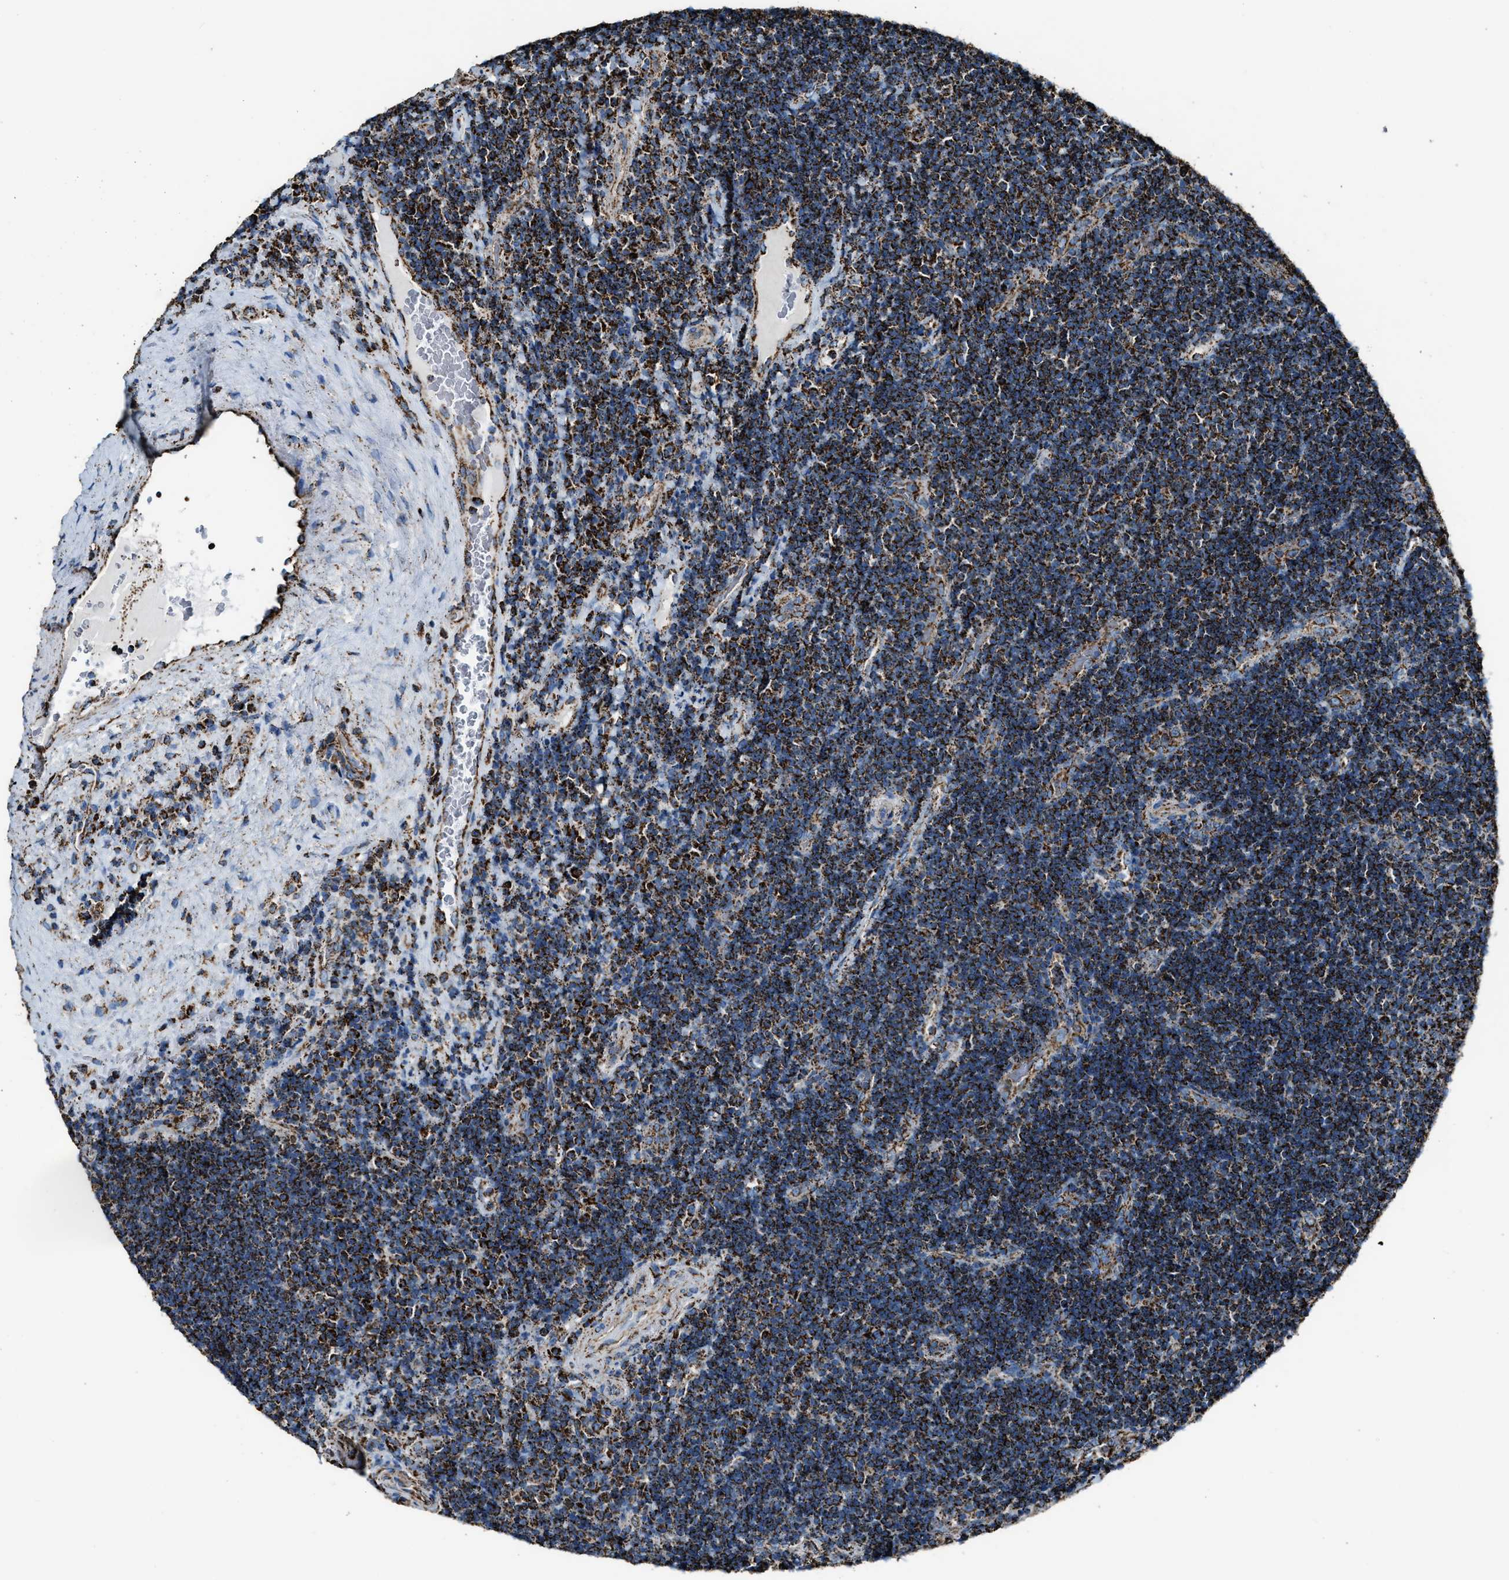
{"staining": {"intensity": "strong", "quantity": ">75%", "location": "cytoplasmic/membranous"}, "tissue": "lymphoma", "cell_type": "Tumor cells", "image_type": "cancer", "snomed": [{"axis": "morphology", "description": "Malignant lymphoma, non-Hodgkin's type, High grade"}, {"axis": "topography", "description": "Tonsil"}], "caption": "IHC (DAB (3,3'-diaminobenzidine)) staining of lymphoma exhibits strong cytoplasmic/membranous protein positivity in approximately >75% of tumor cells. (Stains: DAB (3,3'-diaminobenzidine) in brown, nuclei in blue, Microscopy: brightfield microscopy at high magnification).", "gene": "MDH2", "patient": {"sex": "female", "age": 36}}